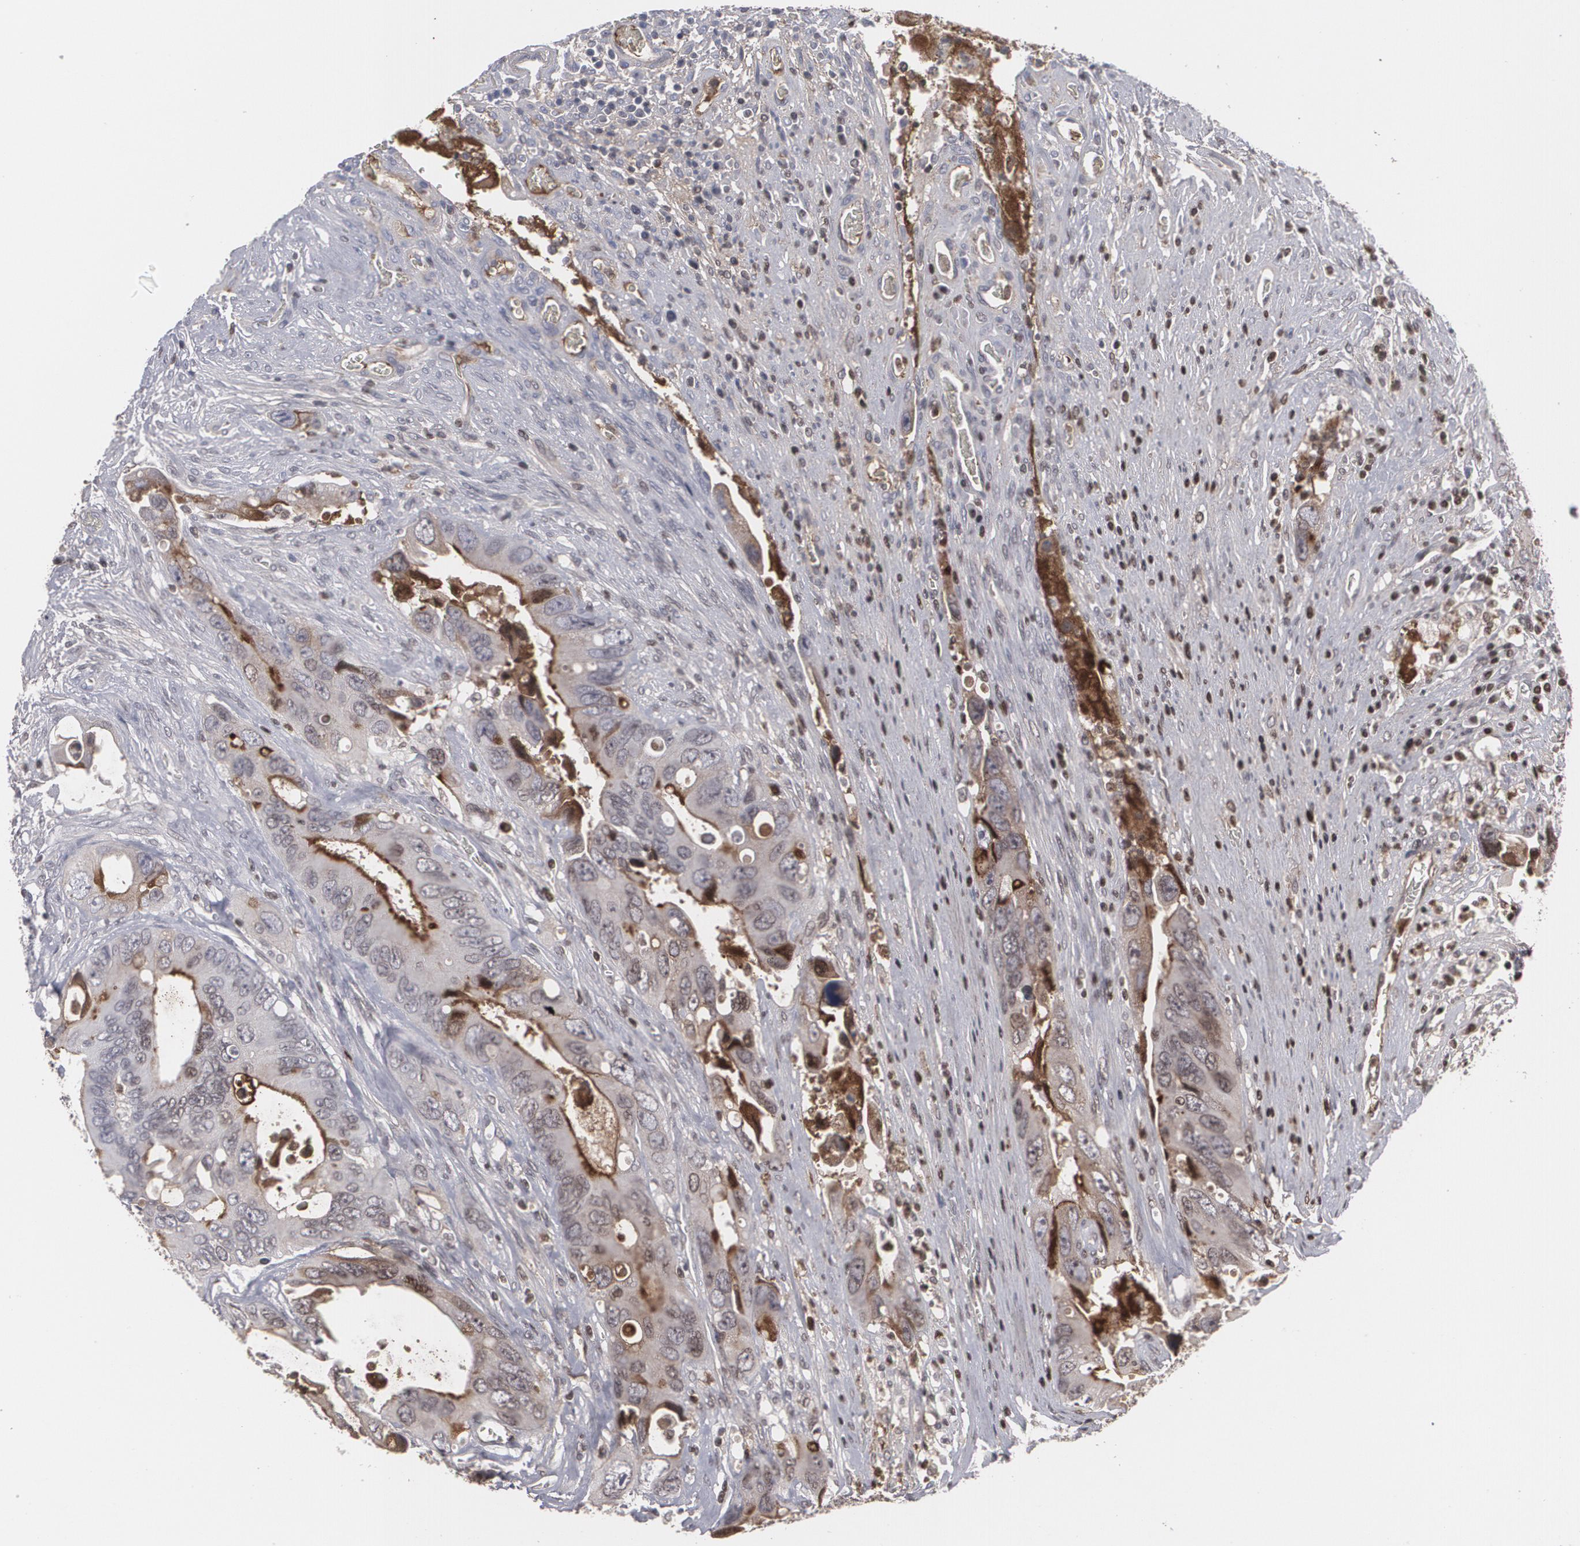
{"staining": {"intensity": "weak", "quantity": "<25%", "location": "cytoplasmic/membranous"}, "tissue": "colorectal cancer", "cell_type": "Tumor cells", "image_type": "cancer", "snomed": [{"axis": "morphology", "description": "Adenocarcinoma, NOS"}, {"axis": "topography", "description": "Rectum"}], "caption": "The micrograph reveals no staining of tumor cells in adenocarcinoma (colorectal). The staining is performed using DAB brown chromogen with nuclei counter-stained in using hematoxylin.", "gene": "LRG1", "patient": {"sex": "male", "age": 70}}